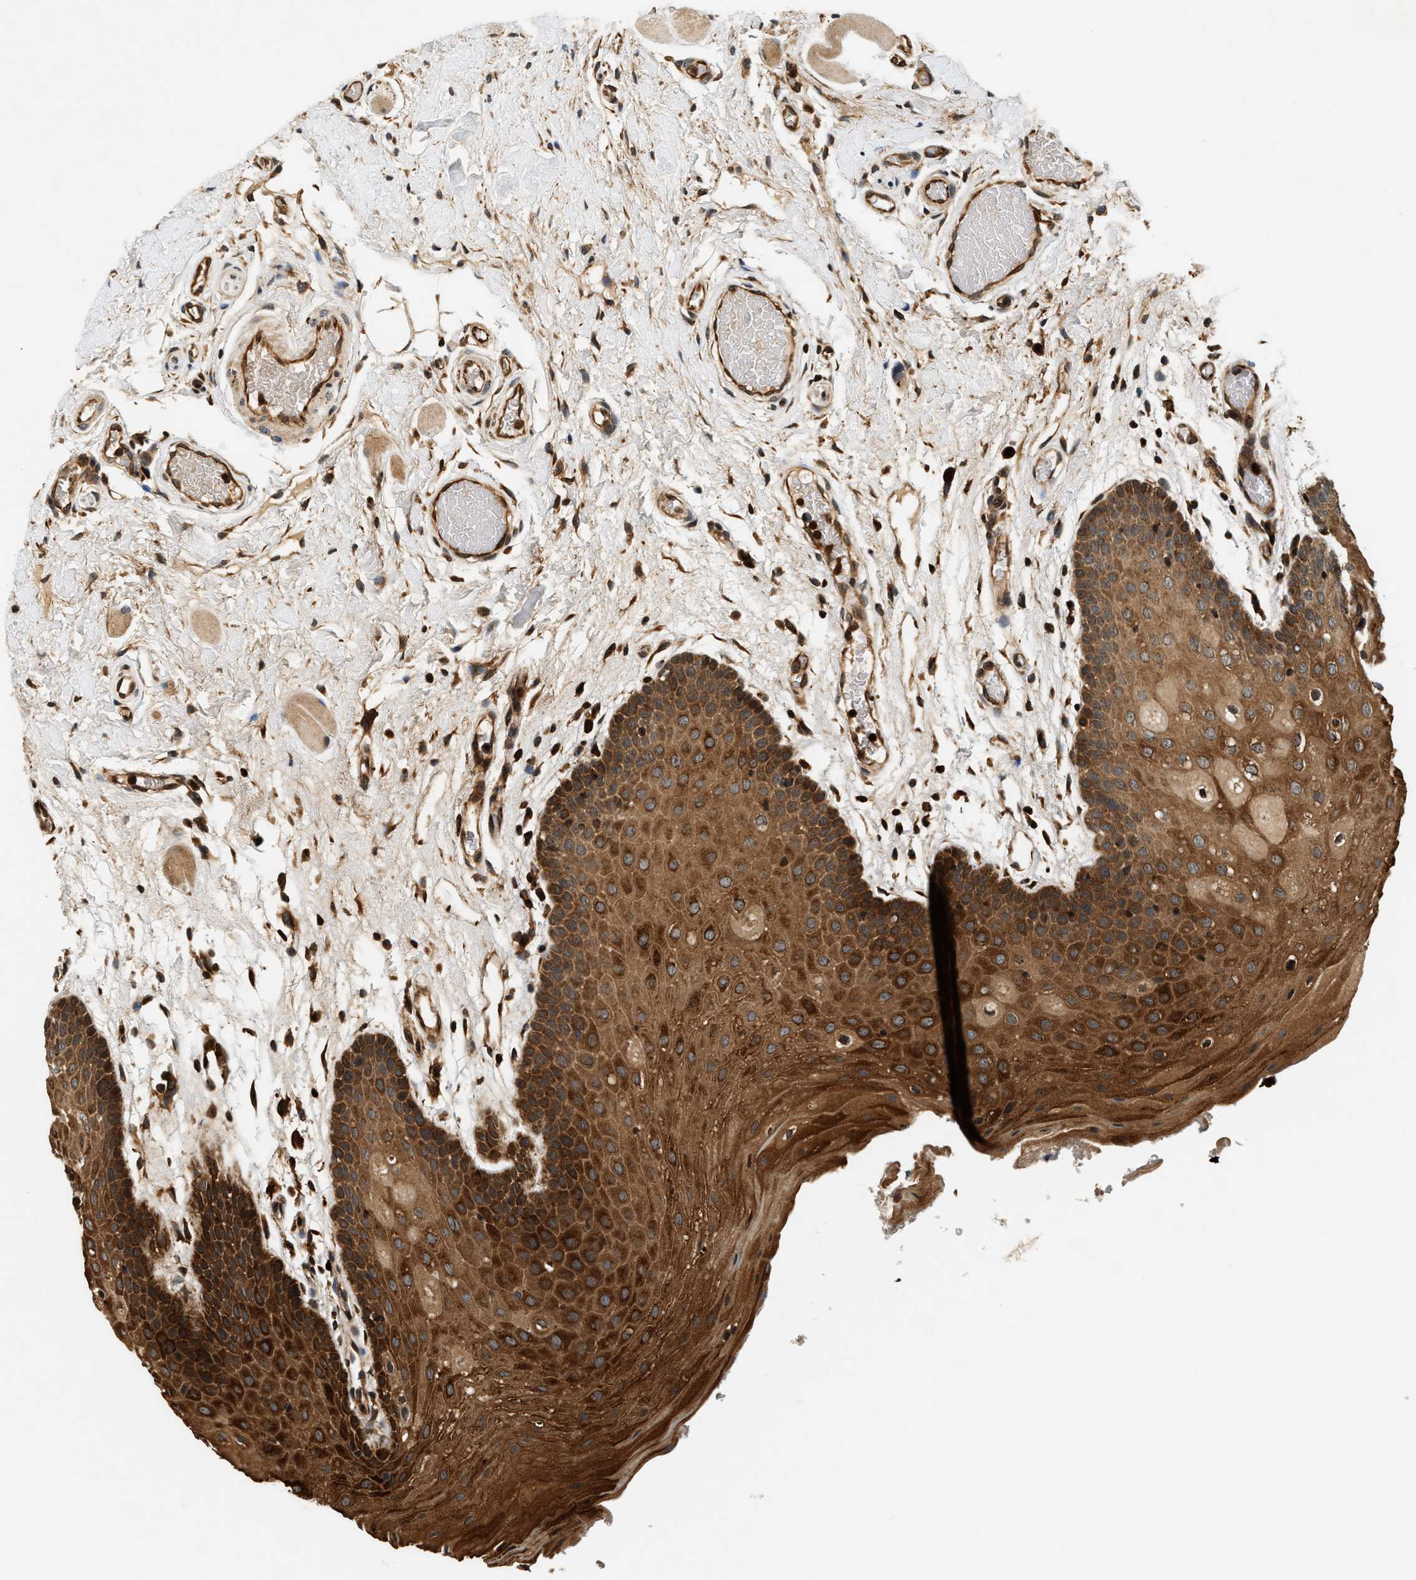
{"staining": {"intensity": "strong", "quantity": ">75%", "location": "cytoplasmic/membranous"}, "tissue": "oral mucosa", "cell_type": "Squamous epithelial cells", "image_type": "normal", "snomed": [{"axis": "morphology", "description": "Normal tissue, NOS"}, {"axis": "morphology", "description": "Squamous cell carcinoma, NOS"}, {"axis": "topography", "description": "Oral tissue"}, {"axis": "topography", "description": "Head-Neck"}], "caption": "Brown immunohistochemical staining in benign human oral mucosa displays strong cytoplasmic/membranous expression in about >75% of squamous epithelial cells. The protein is stained brown, and the nuclei are stained in blue (DAB (3,3'-diaminobenzidine) IHC with brightfield microscopy, high magnification).", "gene": "SAMD9", "patient": {"sex": "male", "age": 71}}